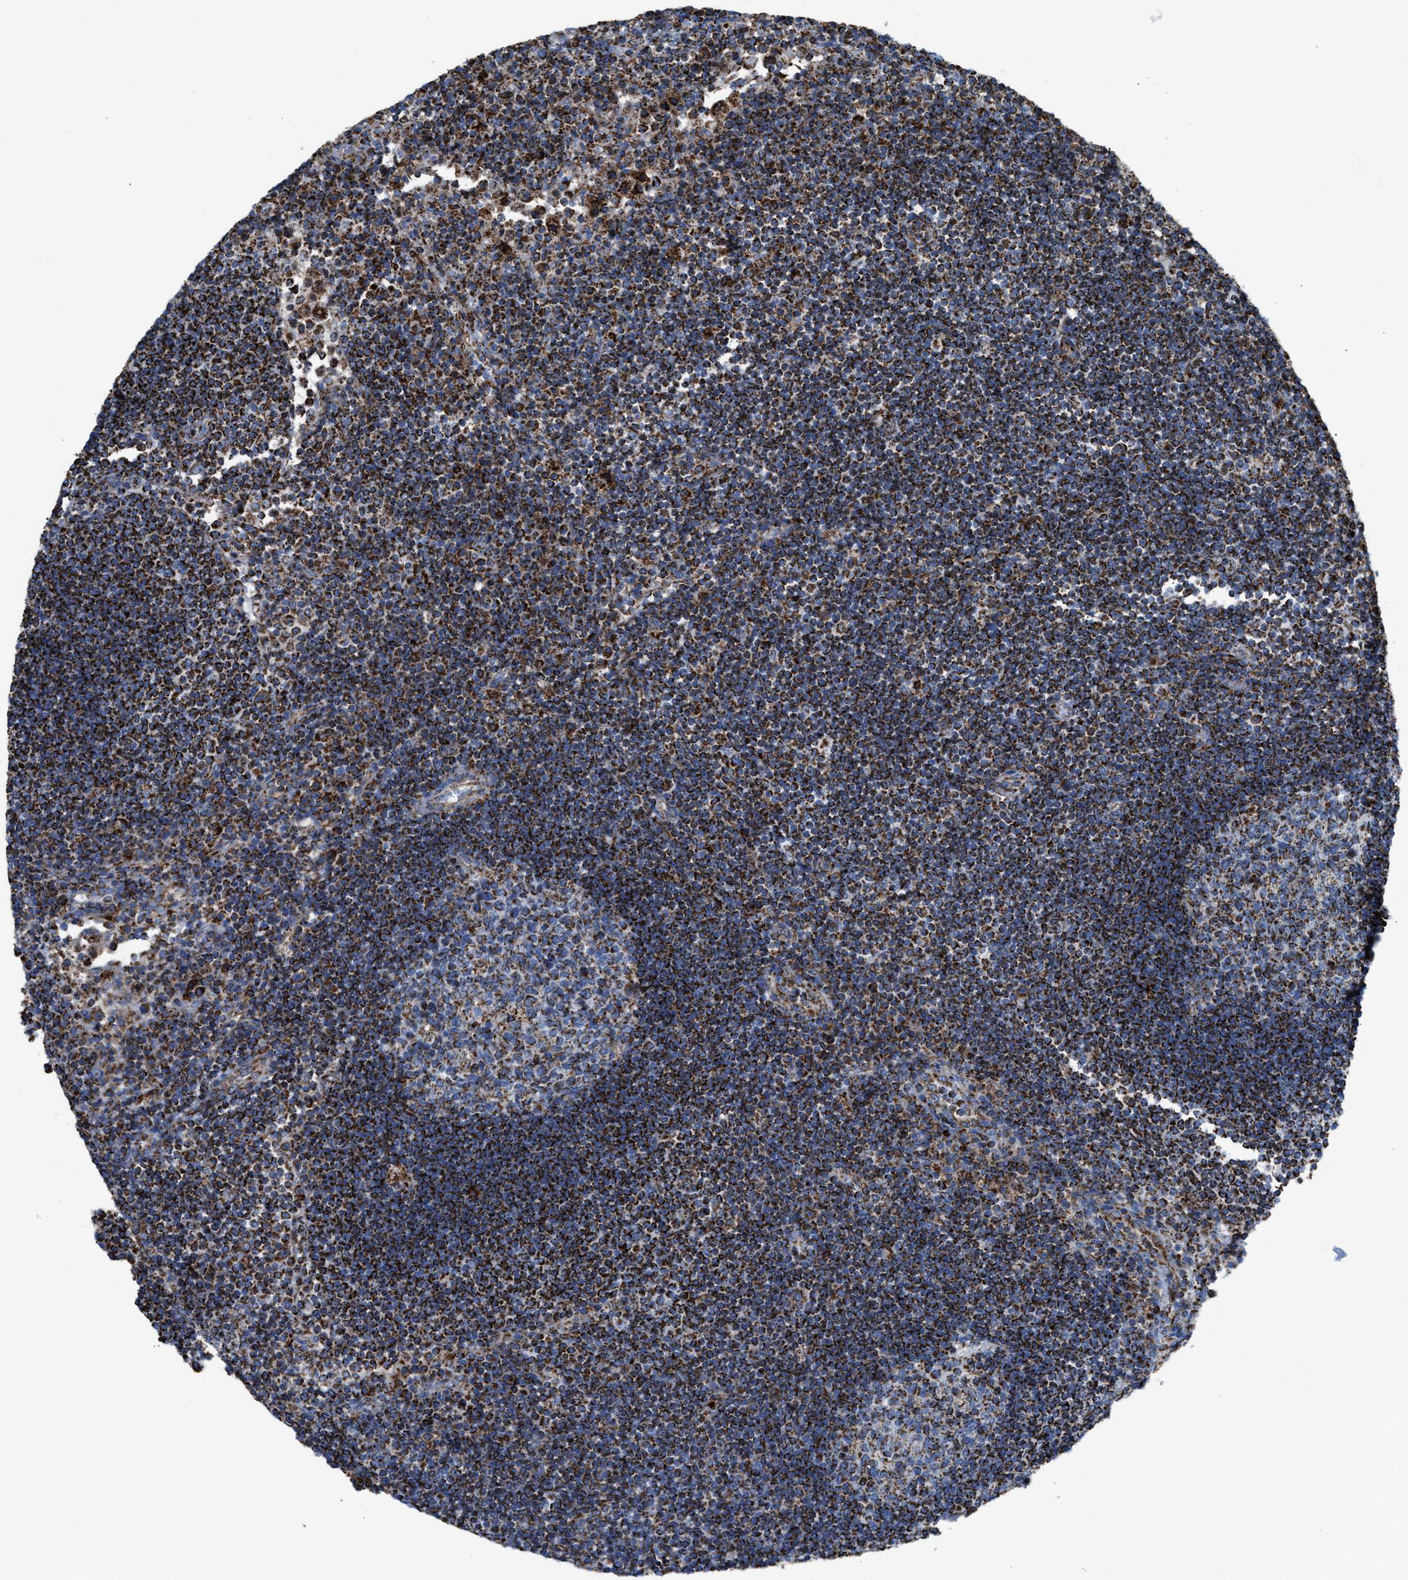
{"staining": {"intensity": "moderate", "quantity": ">75%", "location": "cytoplasmic/membranous"}, "tissue": "lymph node", "cell_type": "Germinal center cells", "image_type": "normal", "snomed": [{"axis": "morphology", "description": "Normal tissue, NOS"}, {"axis": "topography", "description": "Lymph node"}], "caption": "Lymph node stained for a protein demonstrates moderate cytoplasmic/membranous positivity in germinal center cells.", "gene": "ECHS1", "patient": {"sex": "female", "age": 53}}